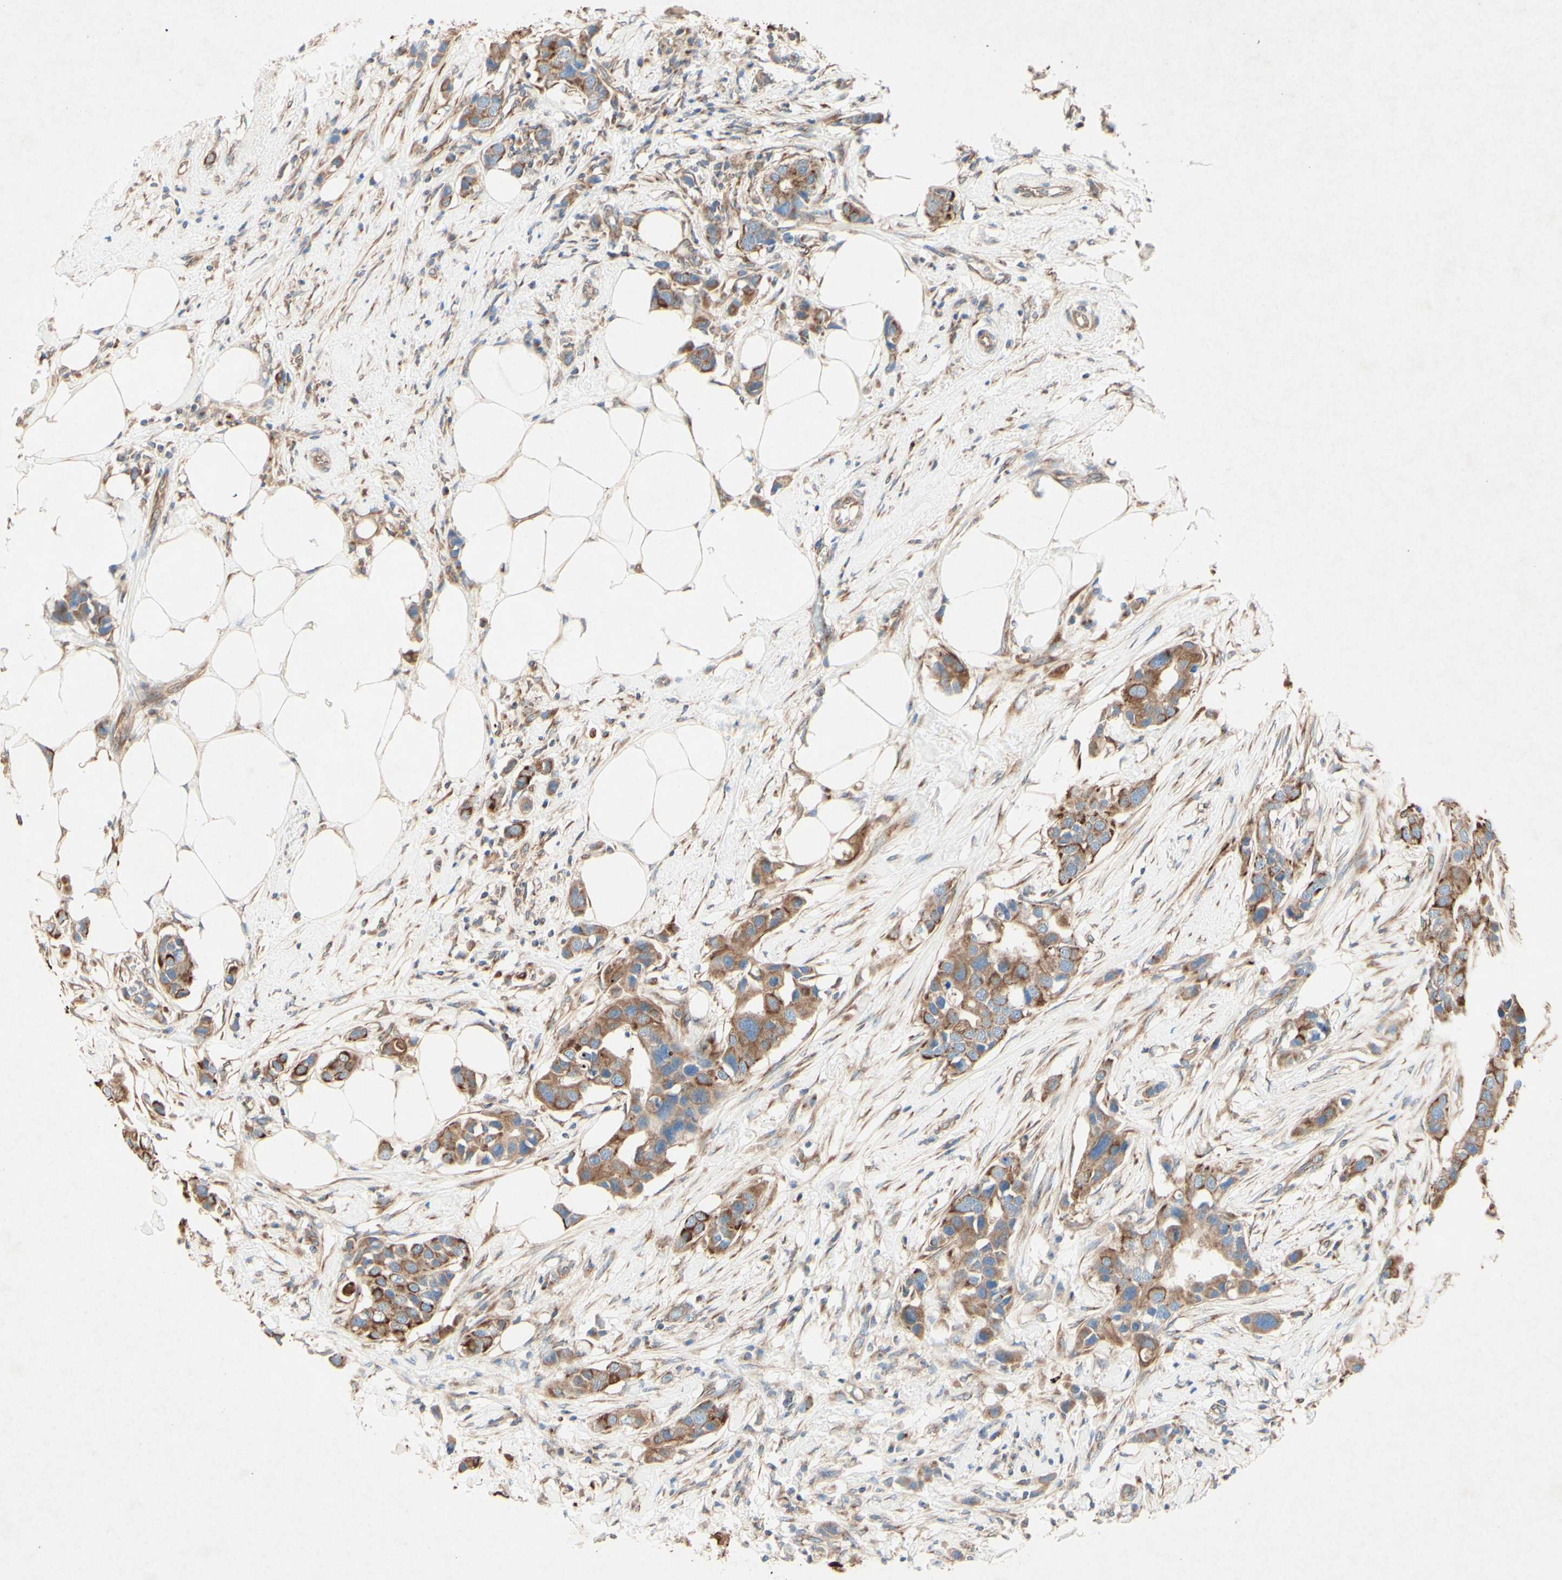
{"staining": {"intensity": "moderate", "quantity": ">75%", "location": "cytoplasmic/membranous"}, "tissue": "breast cancer", "cell_type": "Tumor cells", "image_type": "cancer", "snomed": [{"axis": "morphology", "description": "Normal tissue, NOS"}, {"axis": "morphology", "description": "Duct carcinoma"}, {"axis": "topography", "description": "Breast"}], "caption": "Breast cancer stained for a protein exhibits moderate cytoplasmic/membranous positivity in tumor cells. Nuclei are stained in blue.", "gene": "MTM1", "patient": {"sex": "female", "age": 50}}